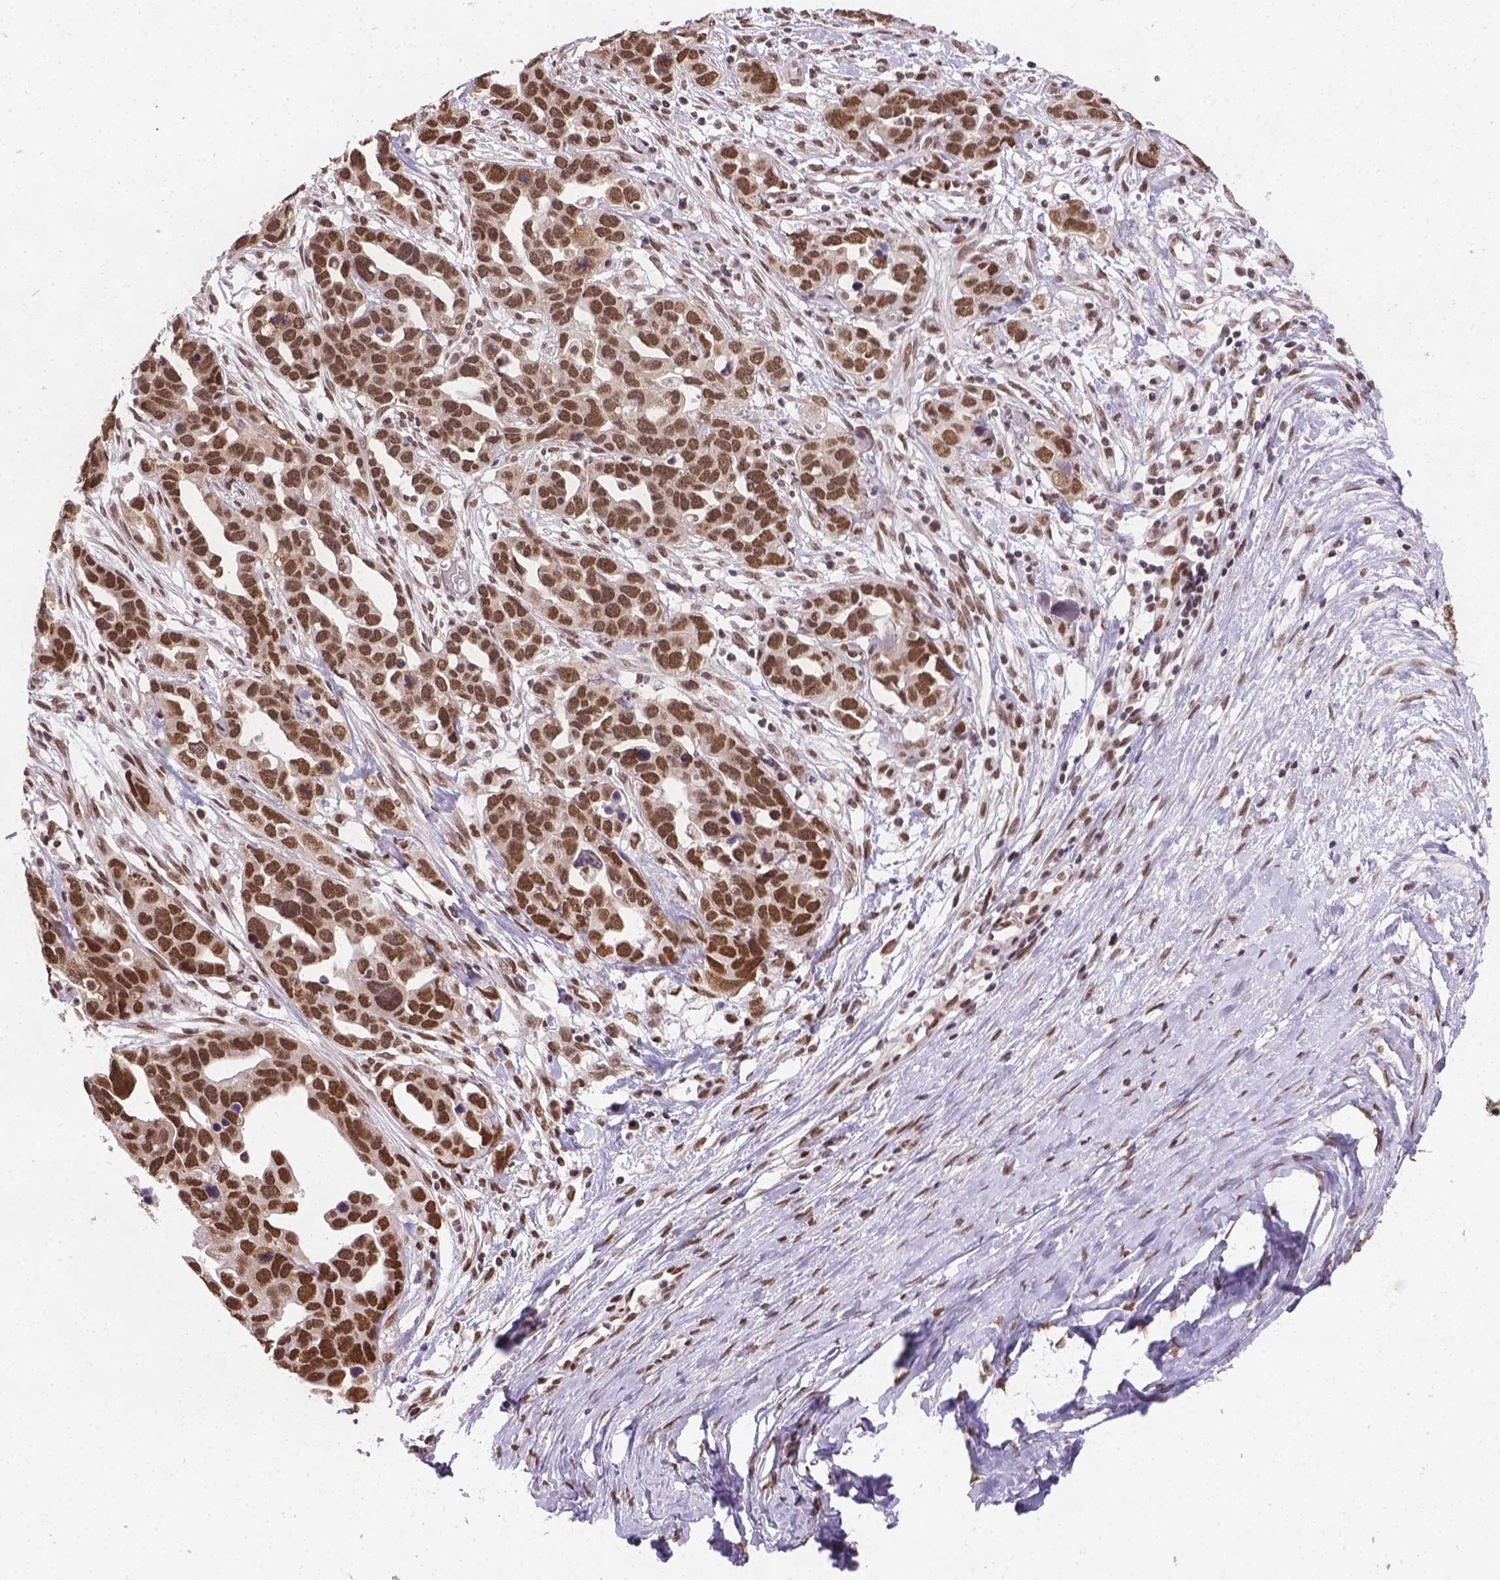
{"staining": {"intensity": "strong", "quantity": ">75%", "location": "nuclear"}, "tissue": "ovarian cancer", "cell_type": "Tumor cells", "image_type": "cancer", "snomed": [{"axis": "morphology", "description": "Cystadenocarcinoma, serous, NOS"}, {"axis": "topography", "description": "Ovary"}], "caption": "This photomicrograph displays immunohistochemistry staining of ovarian cancer, with high strong nuclear expression in approximately >75% of tumor cells.", "gene": "FANCE", "patient": {"sex": "female", "age": 54}}